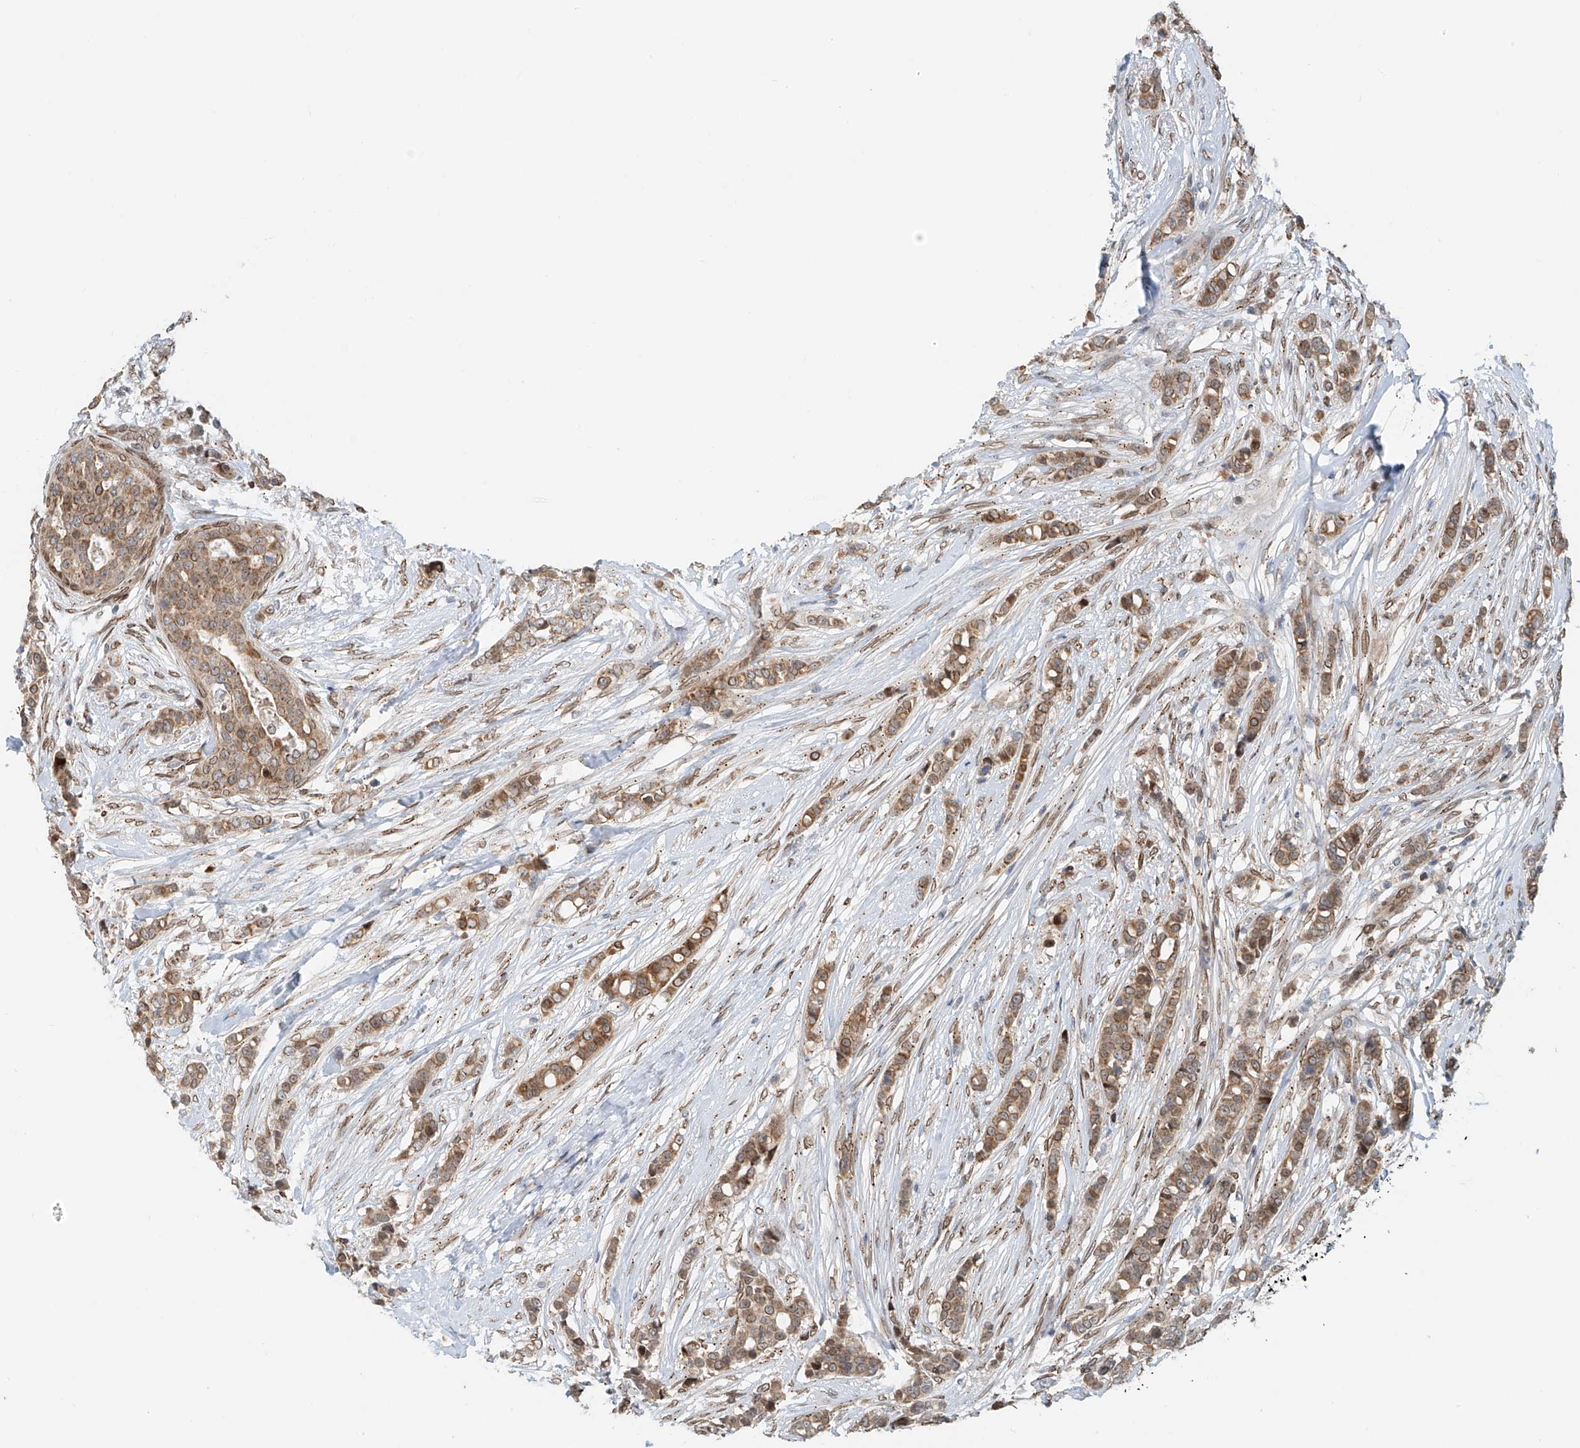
{"staining": {"intensity": "moderate", "quantity": ">75%", "location": "cytoplasmic/membranous"}, "tissue": "breast cancer", "cell_type": "Tumor cells", "image_type": "cancer", "snomed": [{"axis": "morphology", "description": "Lobular carcinoma"}, {"axis": "topography", "description": "Breast"}], "caption": "A medium amount of moderate cytoplasmic/membranous positivity is identified in about >75% of tumor cells in breast cancer (lobular carcinoma) tissue. The staining was performed using DAB to visualize the protein expression in brown, while the nuclei were stained in blue with hematoxylin (Magnification: 20x).", "gene": "STARD9", "patient": {"sex": "female", "age": 51}}